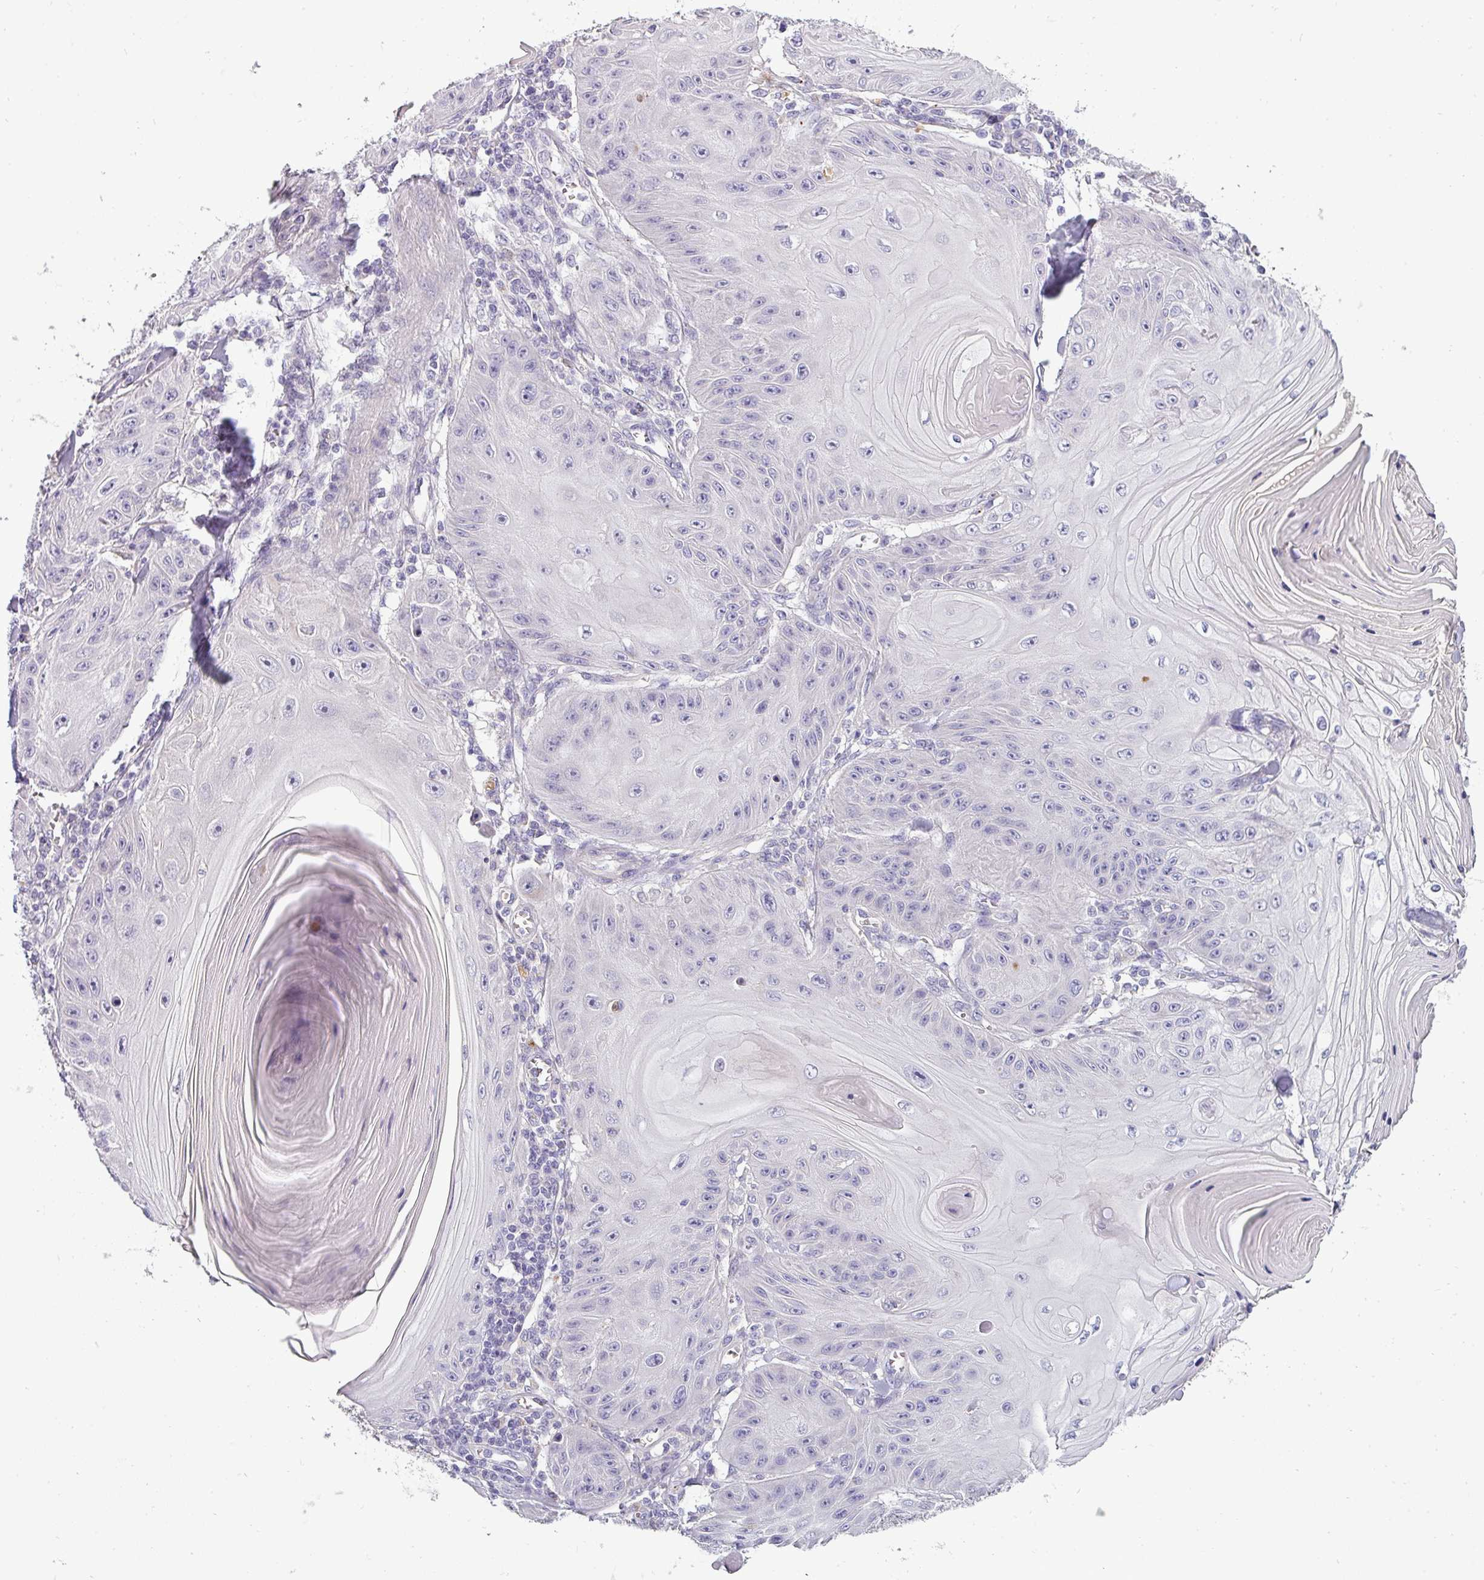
{"staining": {"intensity": "negative", "quantity": "none", "location": "none"}, "tissue": "skin cancer", "cell_type": "Tumor cells", "image_type": "cancer", "snomed": [{"axis": "morphology", "description": "Squamous cell carcinoma, NOS"}, {"axis": "topography", "description": "Skin"}], "caption": "Tumor cells show no significant positivity in skin cancer (squamous cell carcinoma). (Immunohistochemistry (ihc), brightfield microscopy, high magnification).", "gene": "ASXL3", "patient": {"sex": "female", "age": 78}}